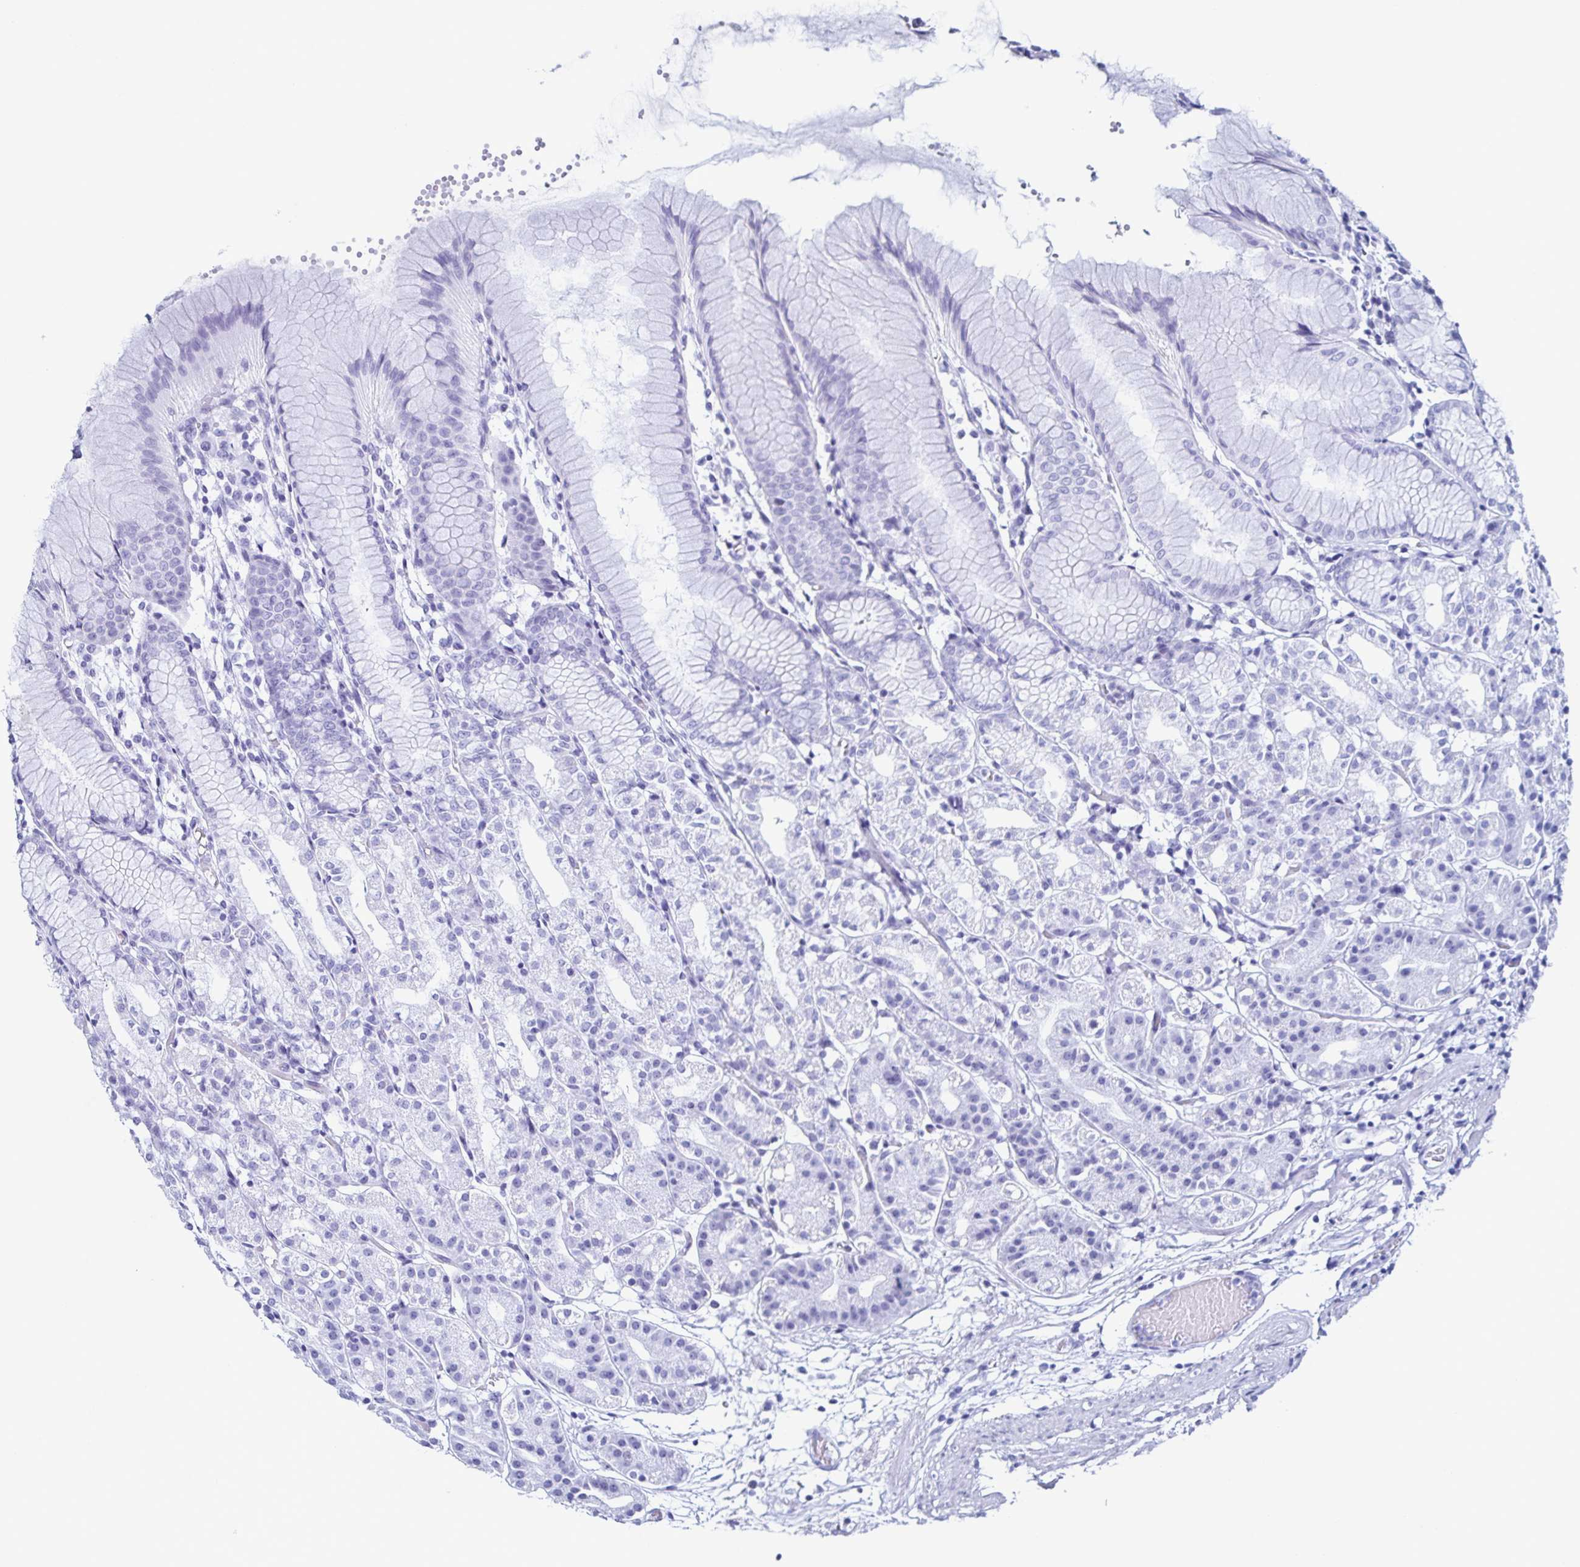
{"staining": {"intensity": "negative", "quantity": "none", "location": "none"}, "tissue": "stomach", "cell_type": "Glandular cells", "image_type": "normal", "snomed": [{"axis": "morphology", "description": "Normal tissue, NOS"}, {"axis": "topography", "description": "Stomach"}], "caption": "This is an IHC micrograph of unremarkable stomach. There is no staining in glandular cells.", "gene": "ACSBG2", "patient": {"sex": "female", "age": 57}}